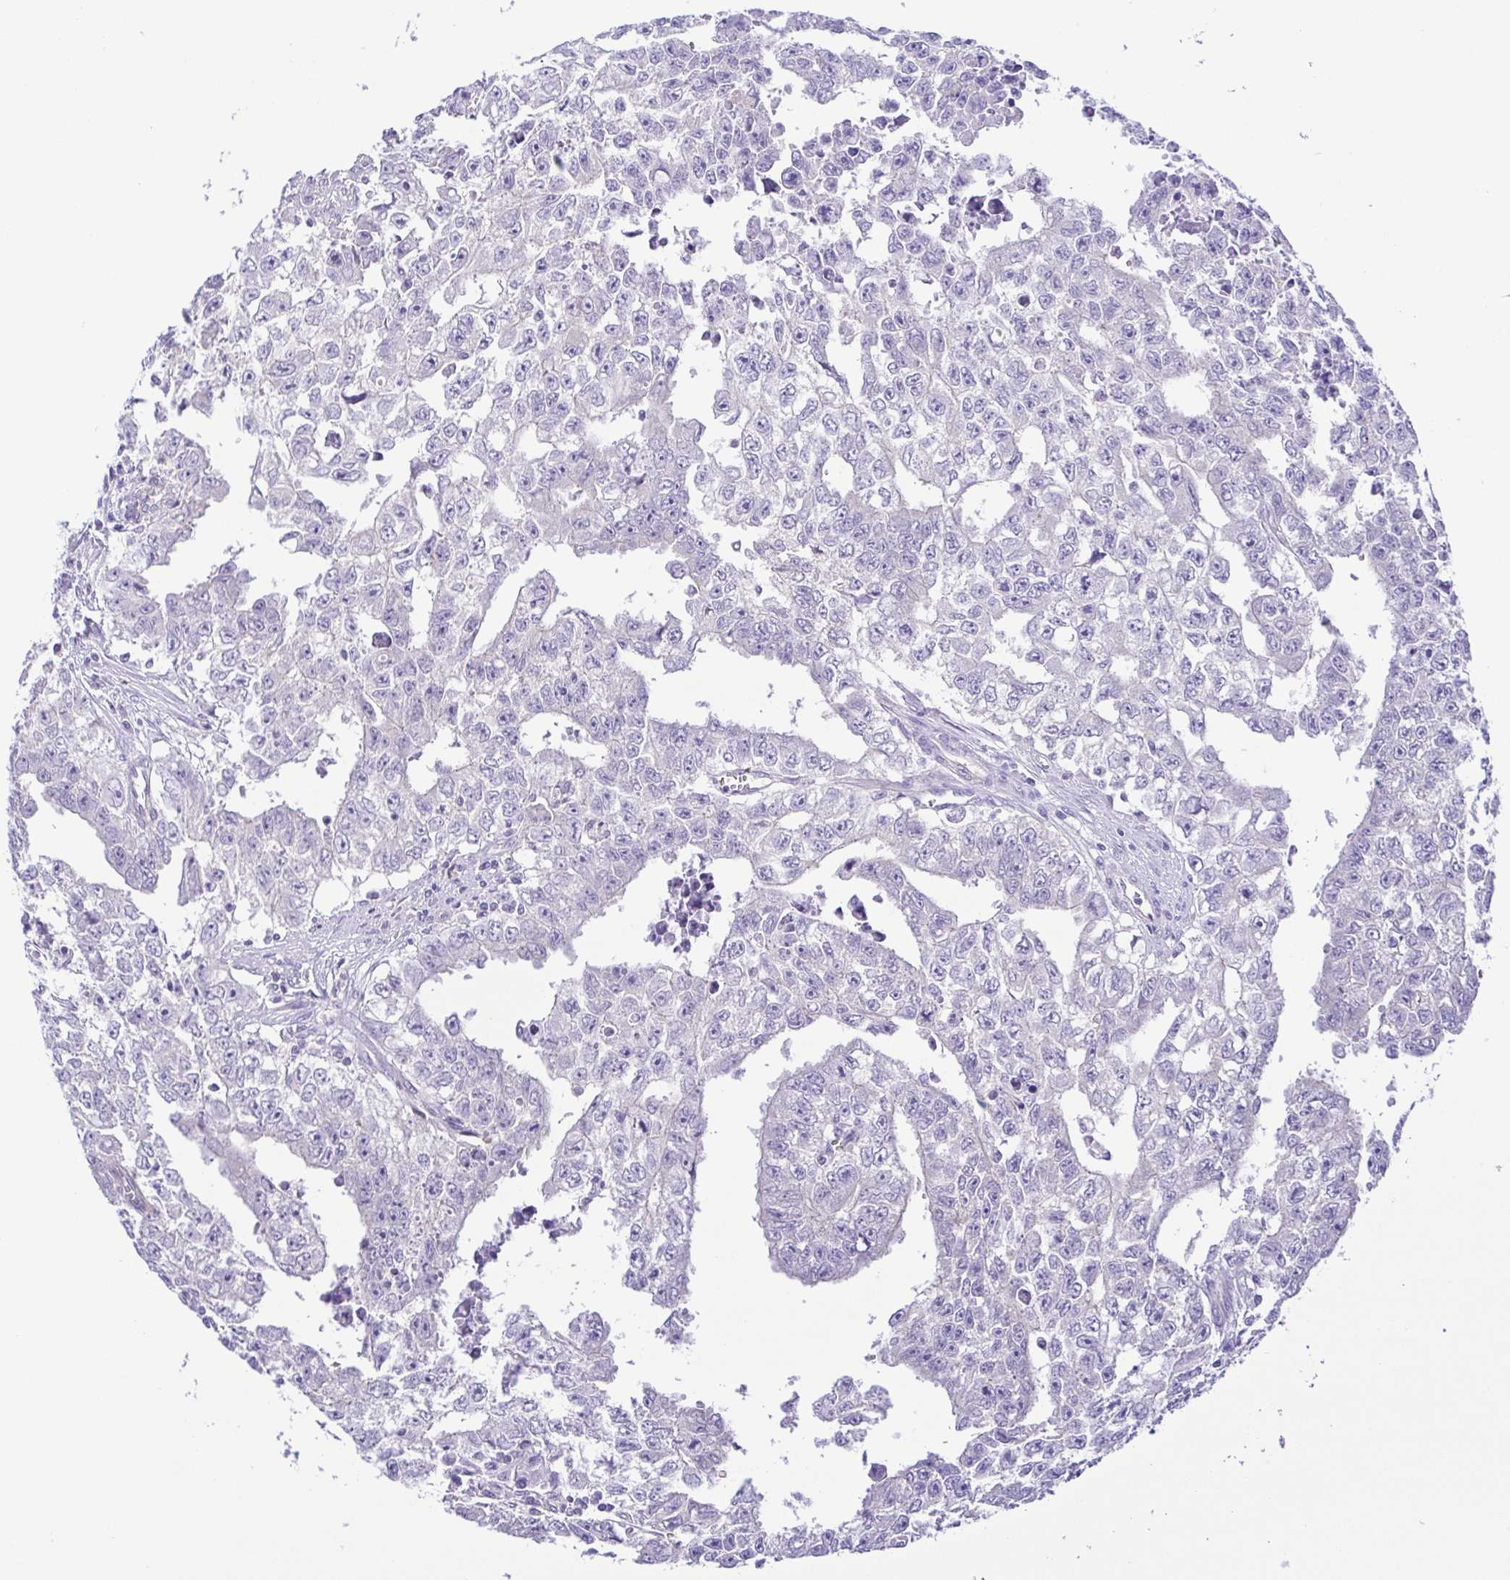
{"staining": {"intensity": "negative", "quantity": "none", "location": "none"}, "tissue": "testis cancer", "cell_type": "Tumor cells", "image_type": "cancer", "snomed": [{"axis": "morphology", "description": "Carcinoma, Embryonal, NOS"}, {"axis": "morphology", "description": "Teratoma, malignant, NOS"}, {"axis": "topography", "description": "Testis"}], "caption": "Testis cancer stained for a protein using IHC shows no positivity tumor cells.", "gene": "EPB42", "patient": {"sex": "male", "age": 24}}